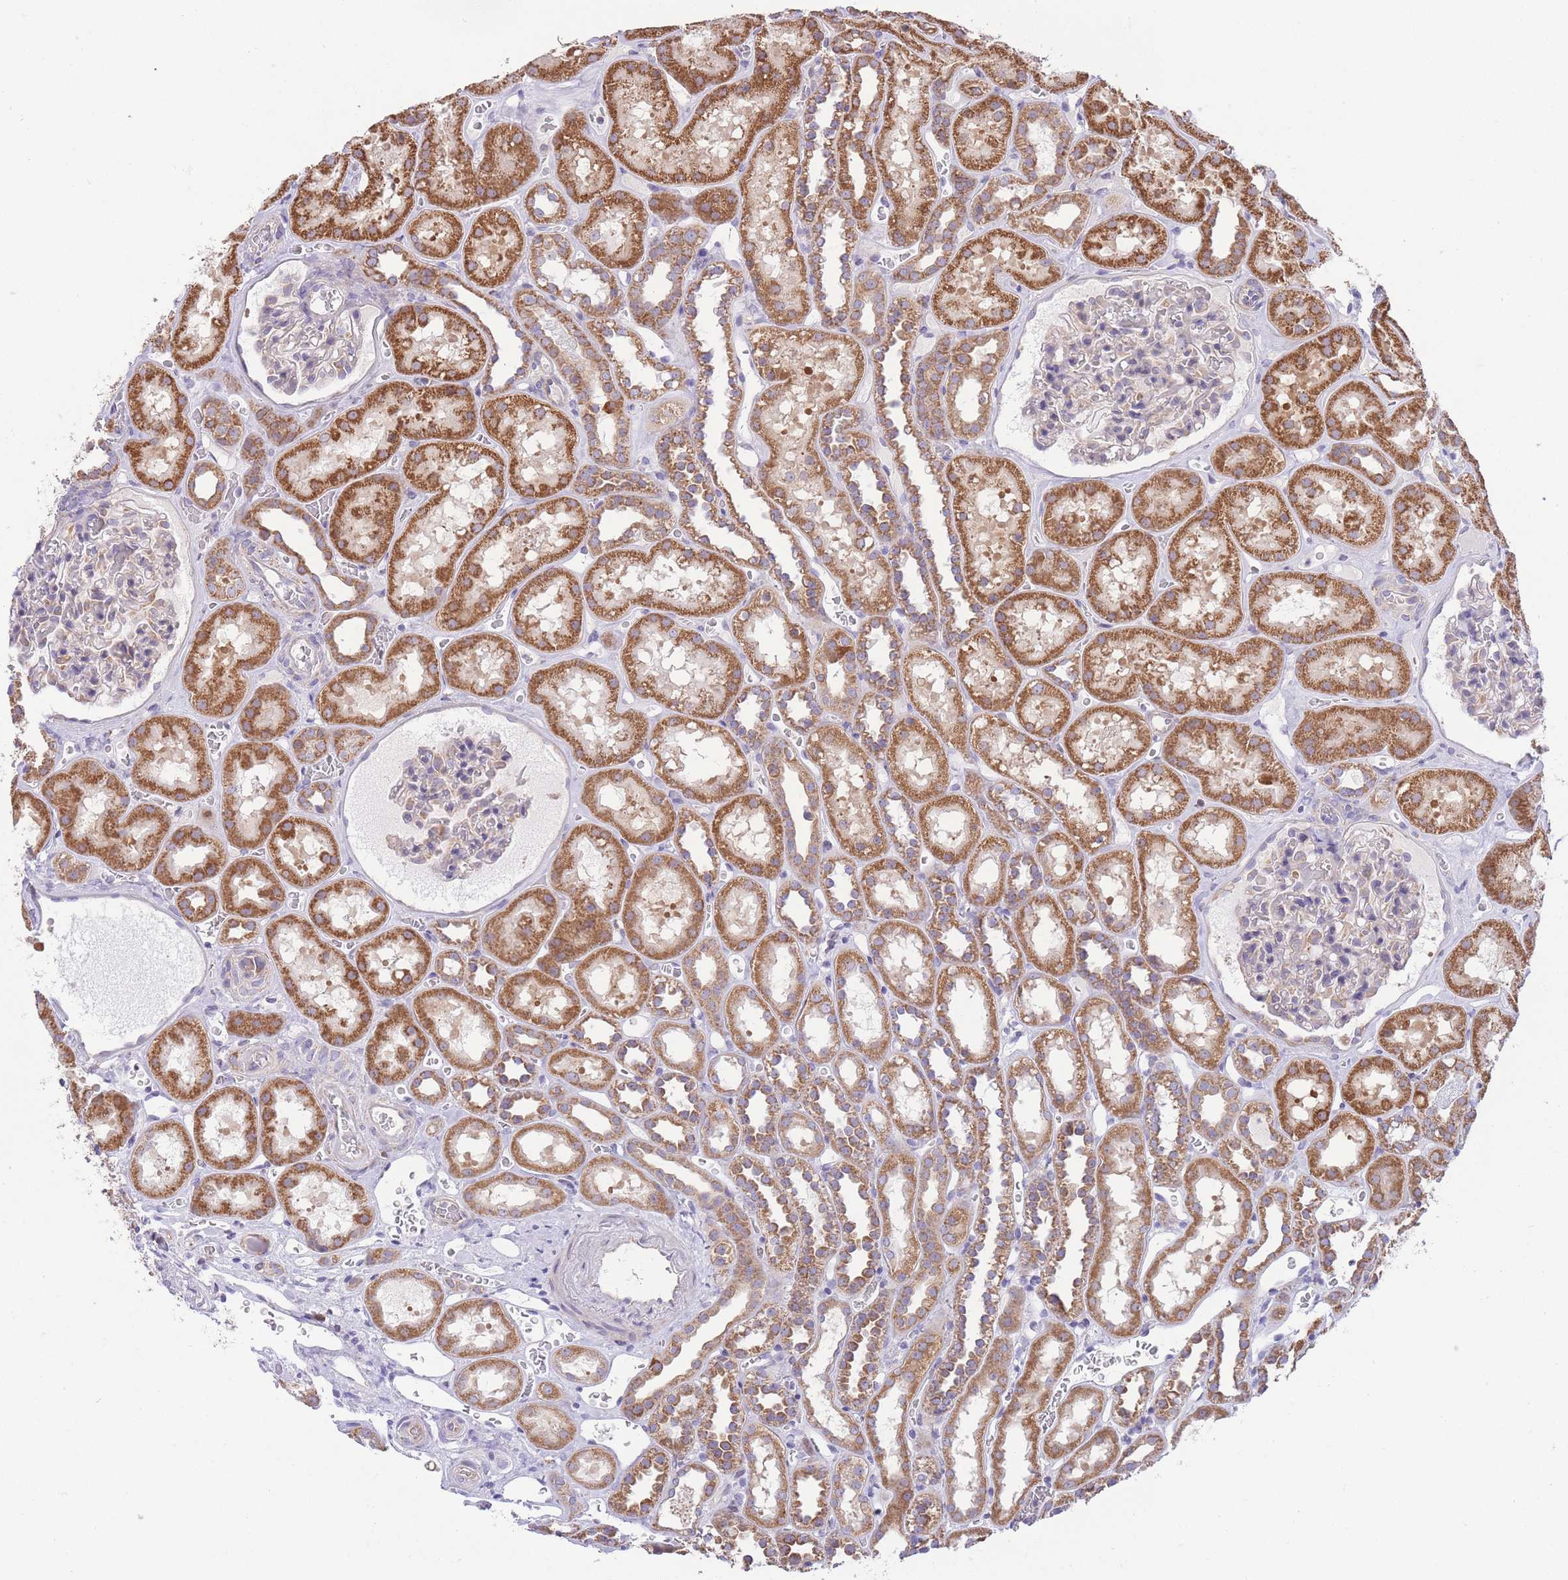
{"staining": {"intensity": "moderate", "quantity": "<25%", "location": "cytoplasmic/membranous"}, "tissue": "kidney", "cell_type": "Cells in glomeruli", "image_type": "normal", "snomed": [{"axis": "morphology", "description": "Normal tissue, NOS"}, {"axis": "topography", "description": "Kidney"}], "caption": "Immunohistochemical staining of benign kidney shows <25% levels of moderate cytoplasmic/membranous protein staining in approximately <25% of cells in glomeruli.", "gene": "BOLA2B", "patient": {"sex": "female", "age": 41}}